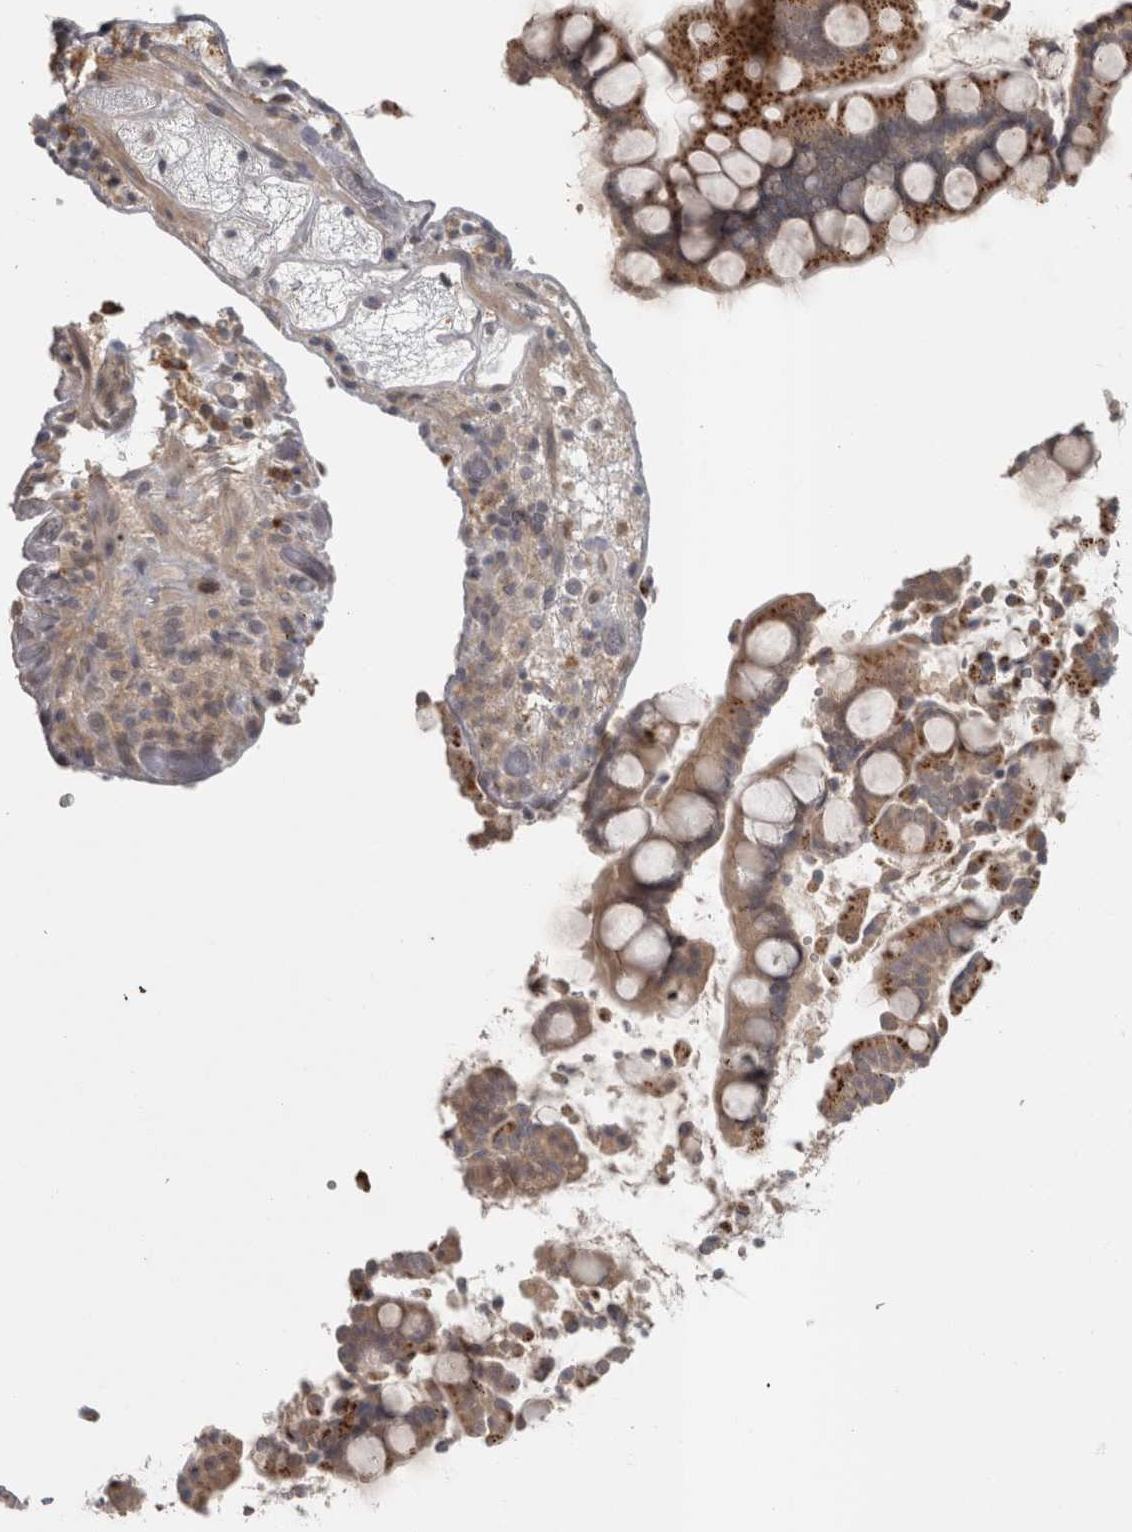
{"staining": {"intensity": "weak", "quantity": ">75%", "location": "cytoplasmic/membranous"}, "tissue": "colon", "cell_type": "Endothelial cells", "image_type": "normal", "snomed": [{"axis": "morphology", "description": "Normal tissue, NOS"}, {"axis": "topography", "description": "Colon"}], "caption": "Immunohistochemical staining of normal colon reveals >75% levels of weak cytoplasmic/membranous protein positivity in about >75% of endothelial cells.", "gene": "SLCO5A1", "patient": {"sex": "male", "age": 73}}